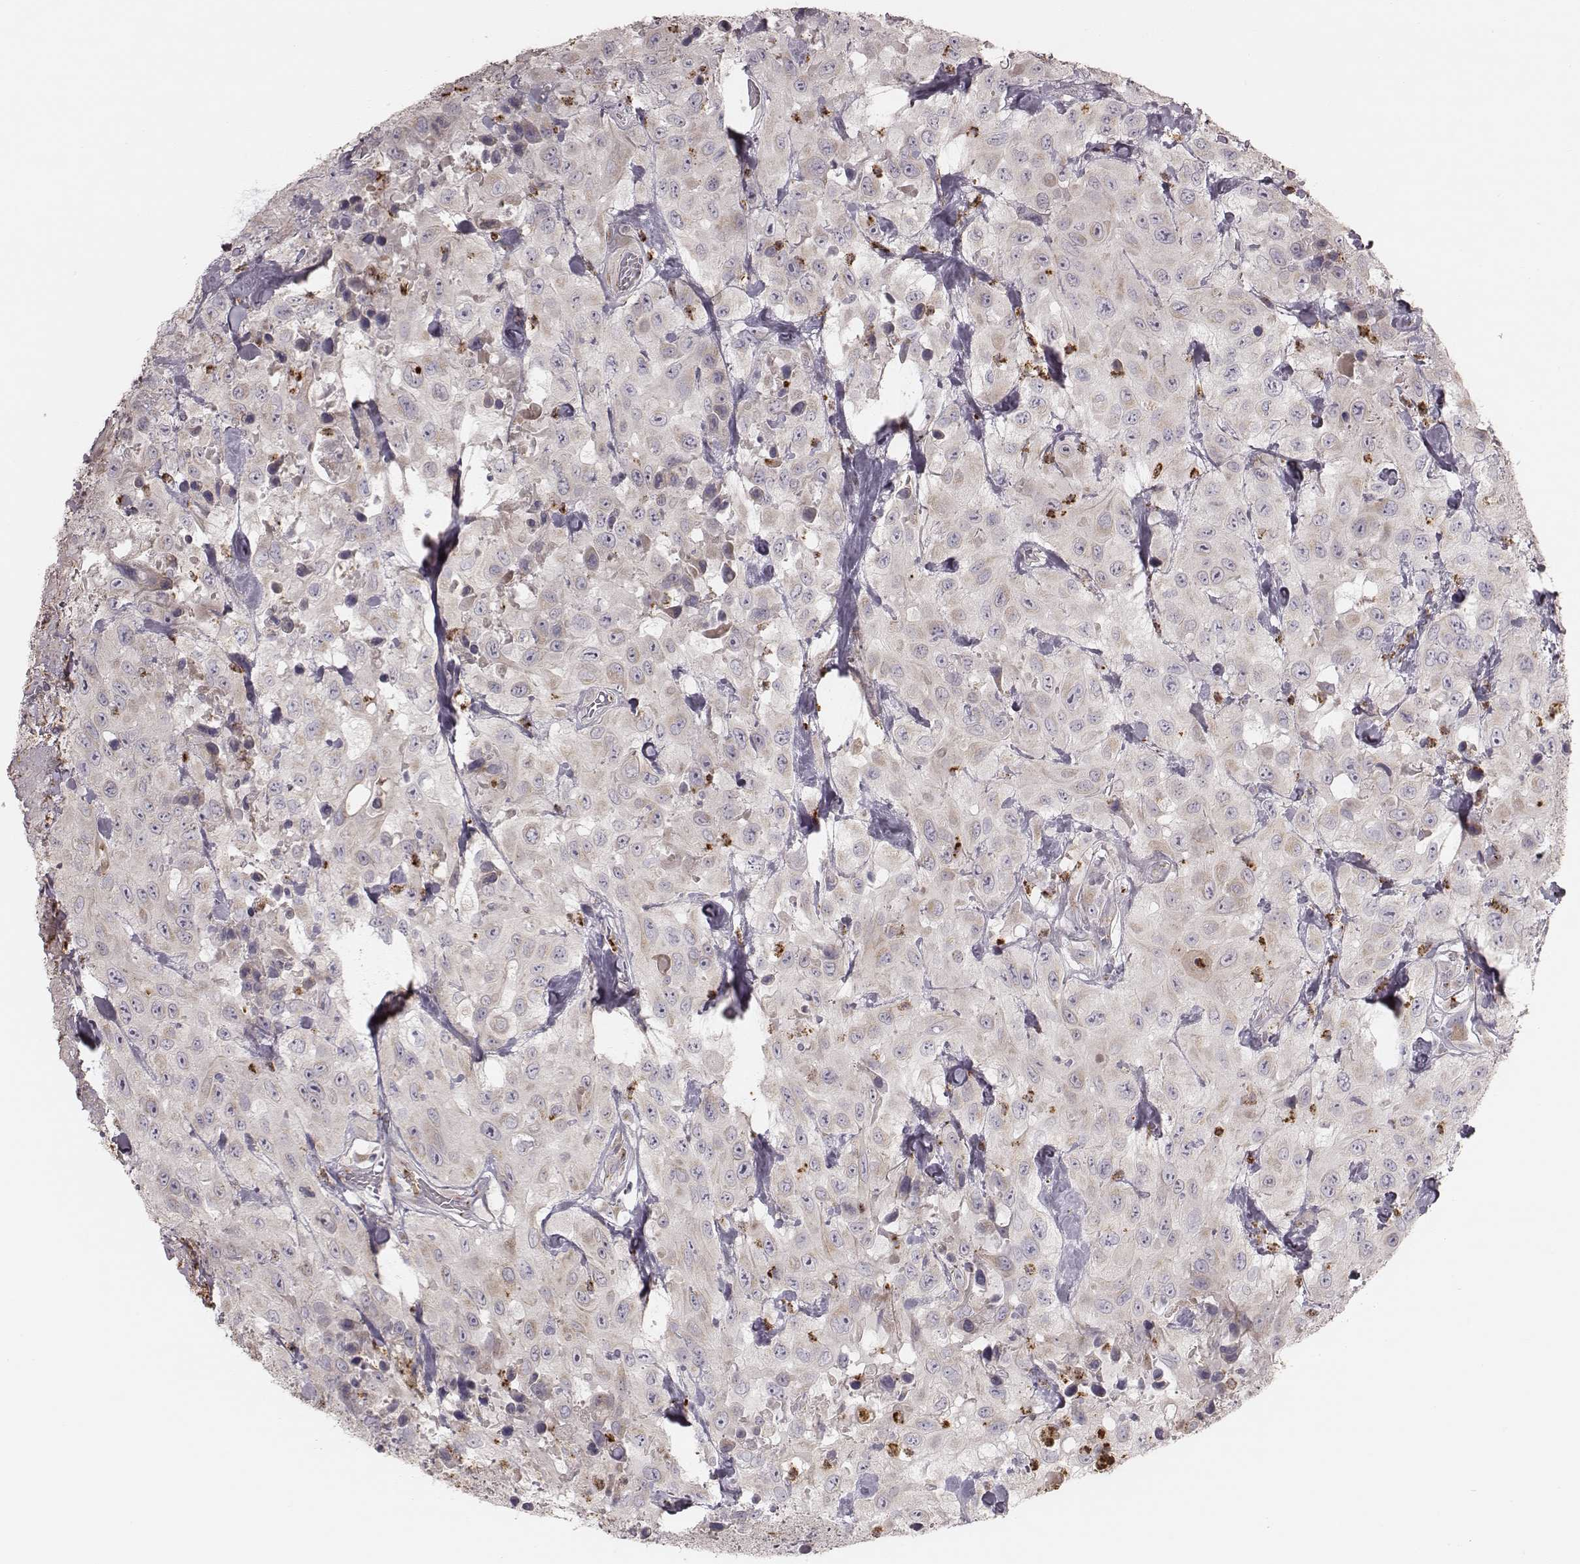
{"staining": {"intensity": "negative", "quantity": "none", "location": "none"}, "tissue": "urothelial cancer", "cell_type": "Tumor cells", "image_type": "cancer", "snomed": [{"axis": "morphology", "description": "Urothelial carcinoma, High grade"}, {"axis": "topography", "description": "Urinary bladder"}], "caption": "There is no significant staining in tumor cells of urothelial cancer.", "gene": "ABCA7", "patient": {"sex": "male", "age": 79}}